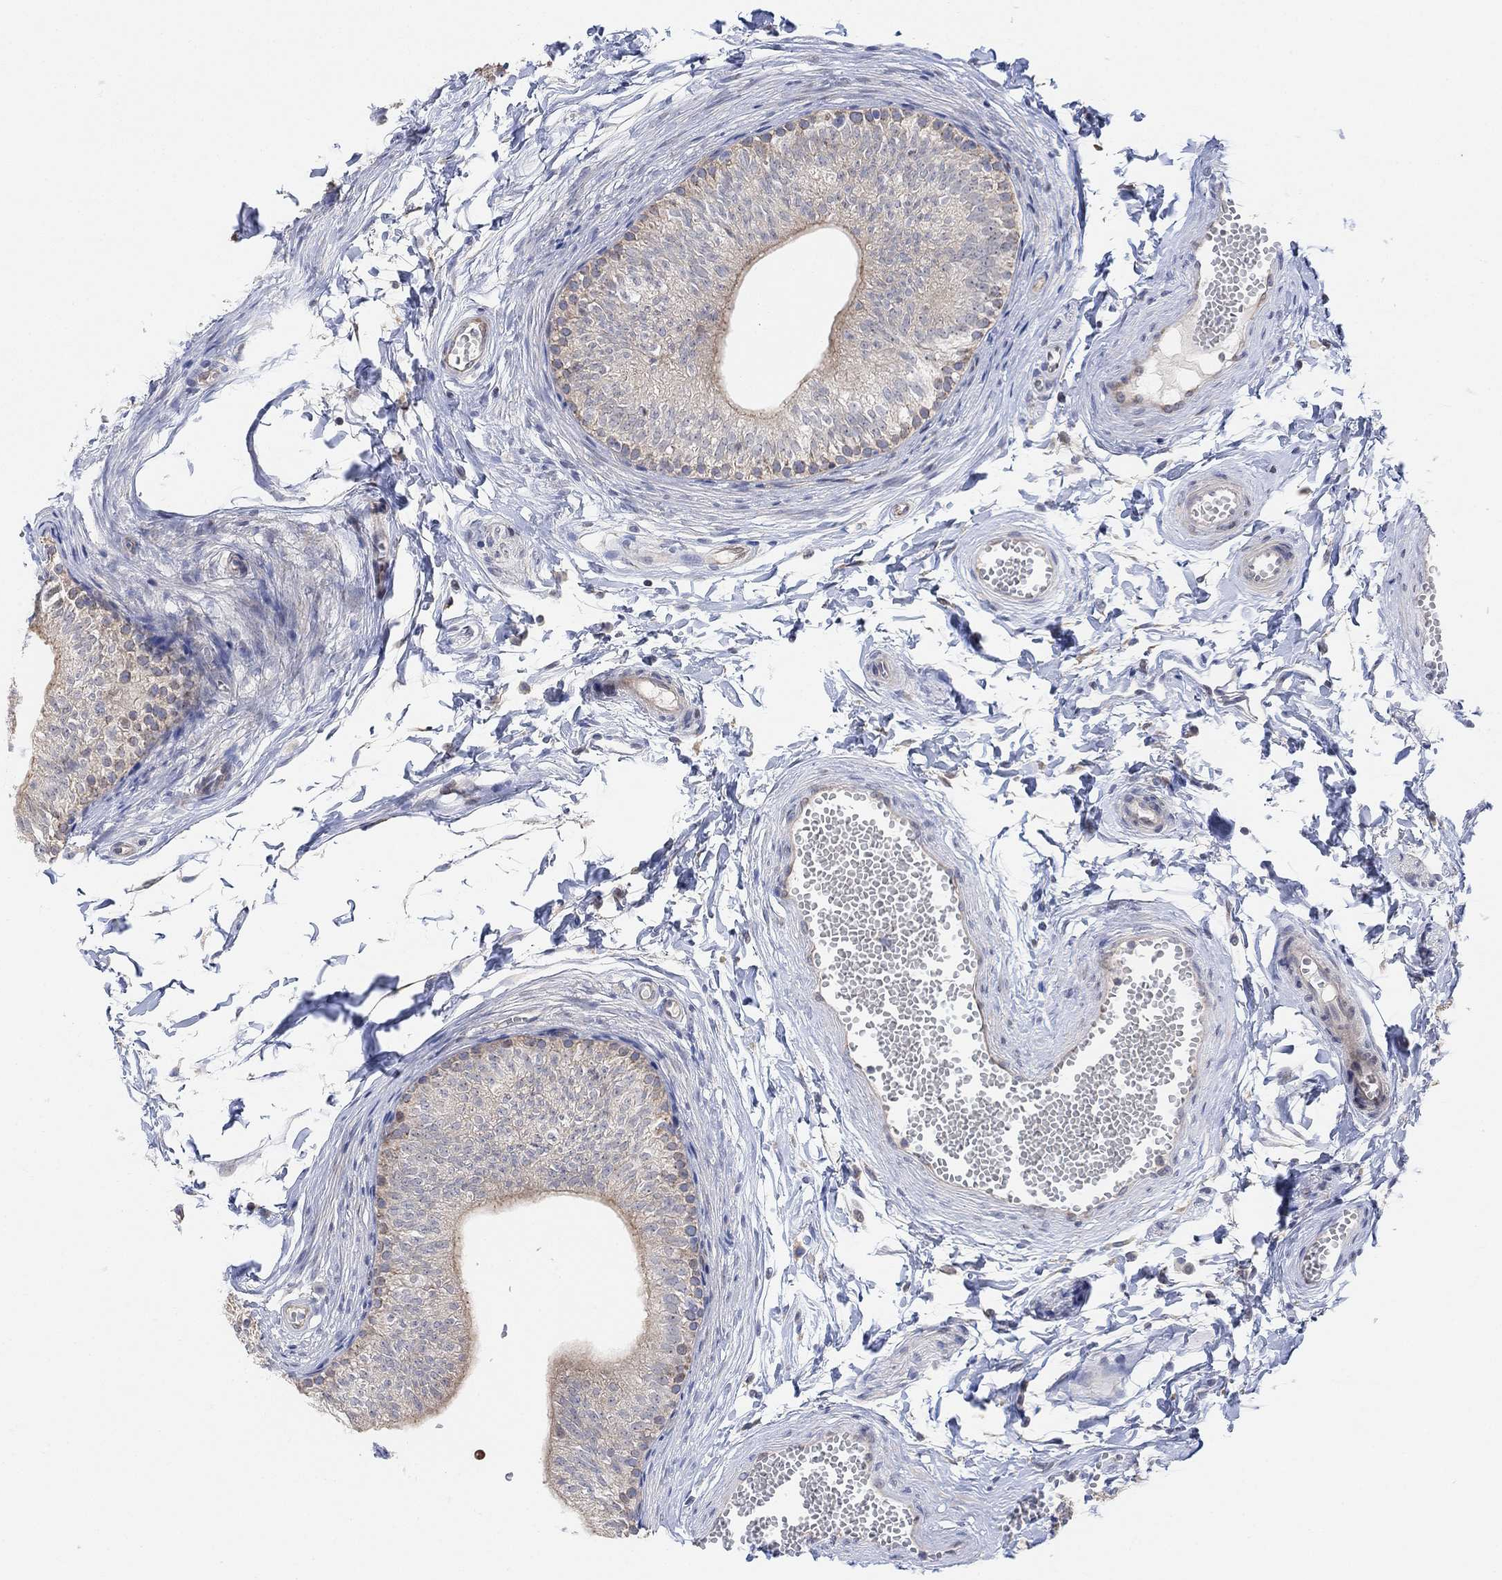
{"staining": {"intensity": "weak", "quantity": "<25%", "location": "cytoplasmic/membranous"}, "tissue": "epididymis", "cell_type": "Glandular cells", "image_type": "normal", "snomed": [{"axis": "morphology", "description": "Normal tissue, NOS"}, {"axis": "topography", "description": "Epididymis"}], "caption": "This is an IHC micrograph of normal epididymis. There is no expression in glandular cells.", "gene": "CNTF", "patient": {"sex": "male", "age": 22}}